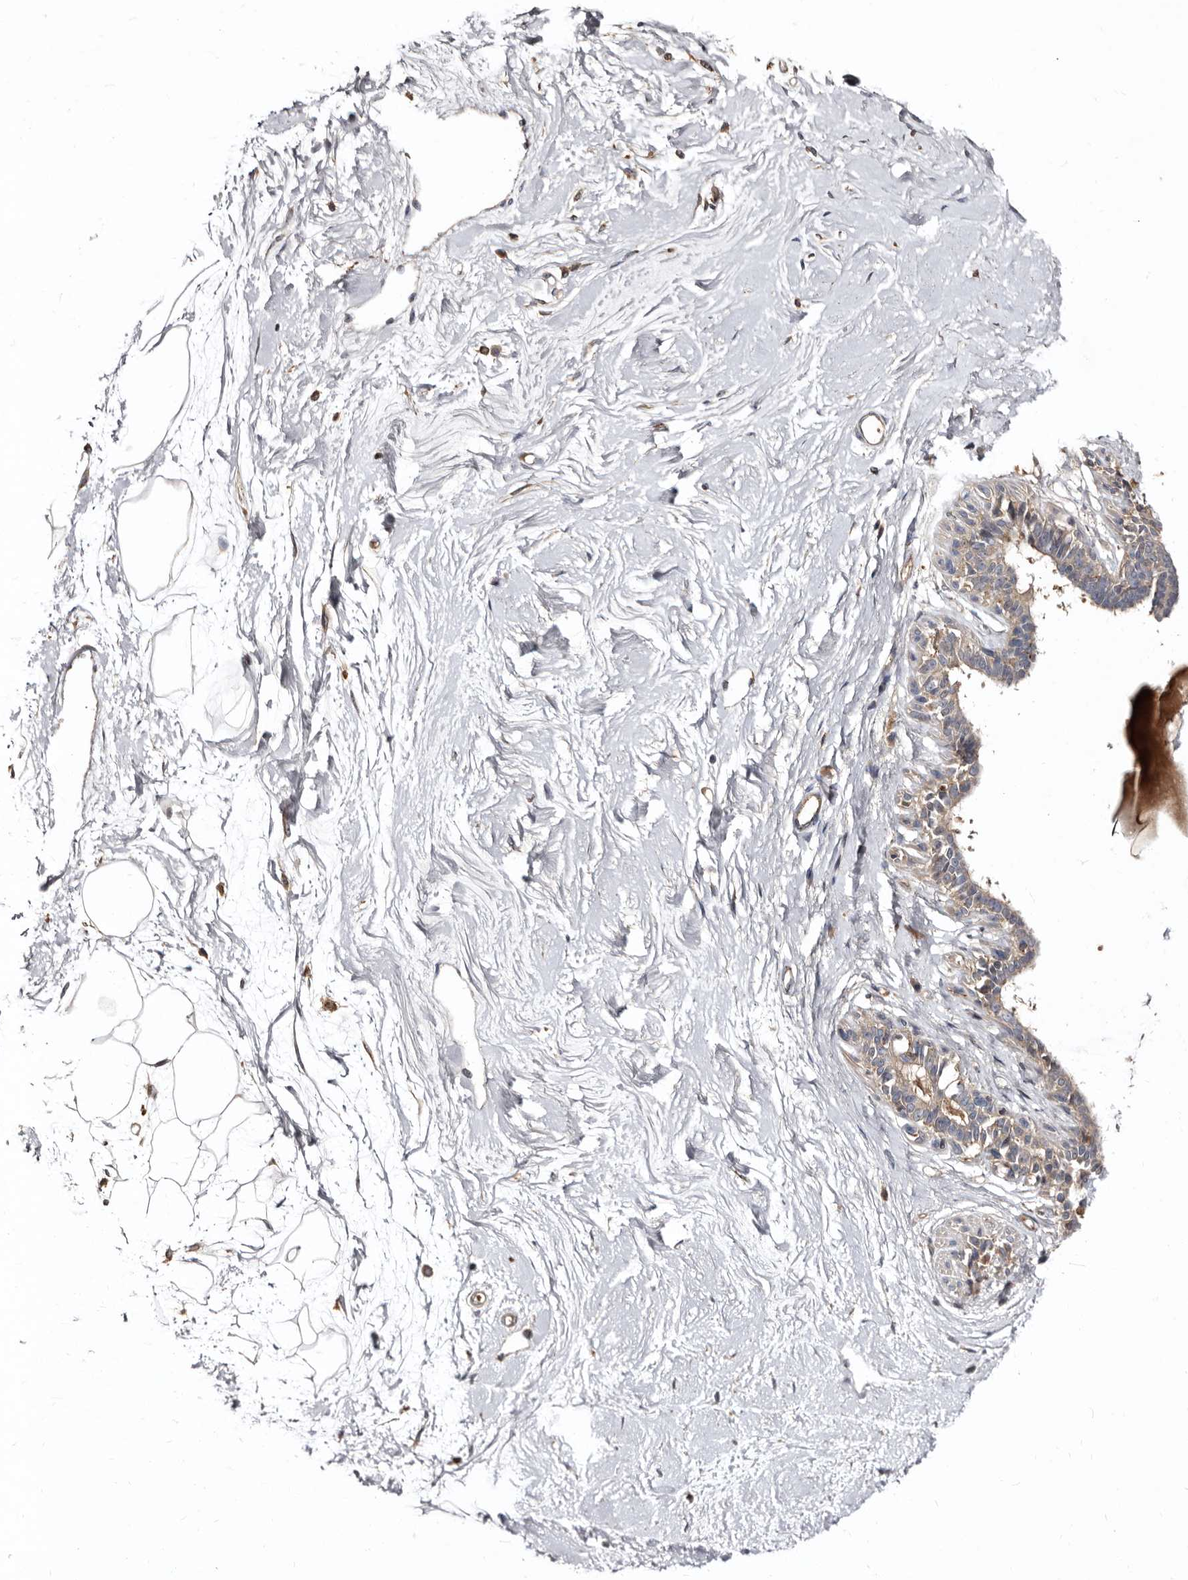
{"staining": {"intensity": "negative", "quantity": "none", "location": "none"}, "tissue": "breast", "cell_type": "Adipocytes", "image_type": "normal", "snomed": [{"axis": "morphology", "description": "Normal tissue, NOS"}, {"axis": "topography", "description": "Breast"}], "caption": "This is an immunohistochemistry (IHC) micrograph of benign breast. There is no staining in adipocytes.", "gene": "BAX", "patient": {"sex": "female", "age": 45}}